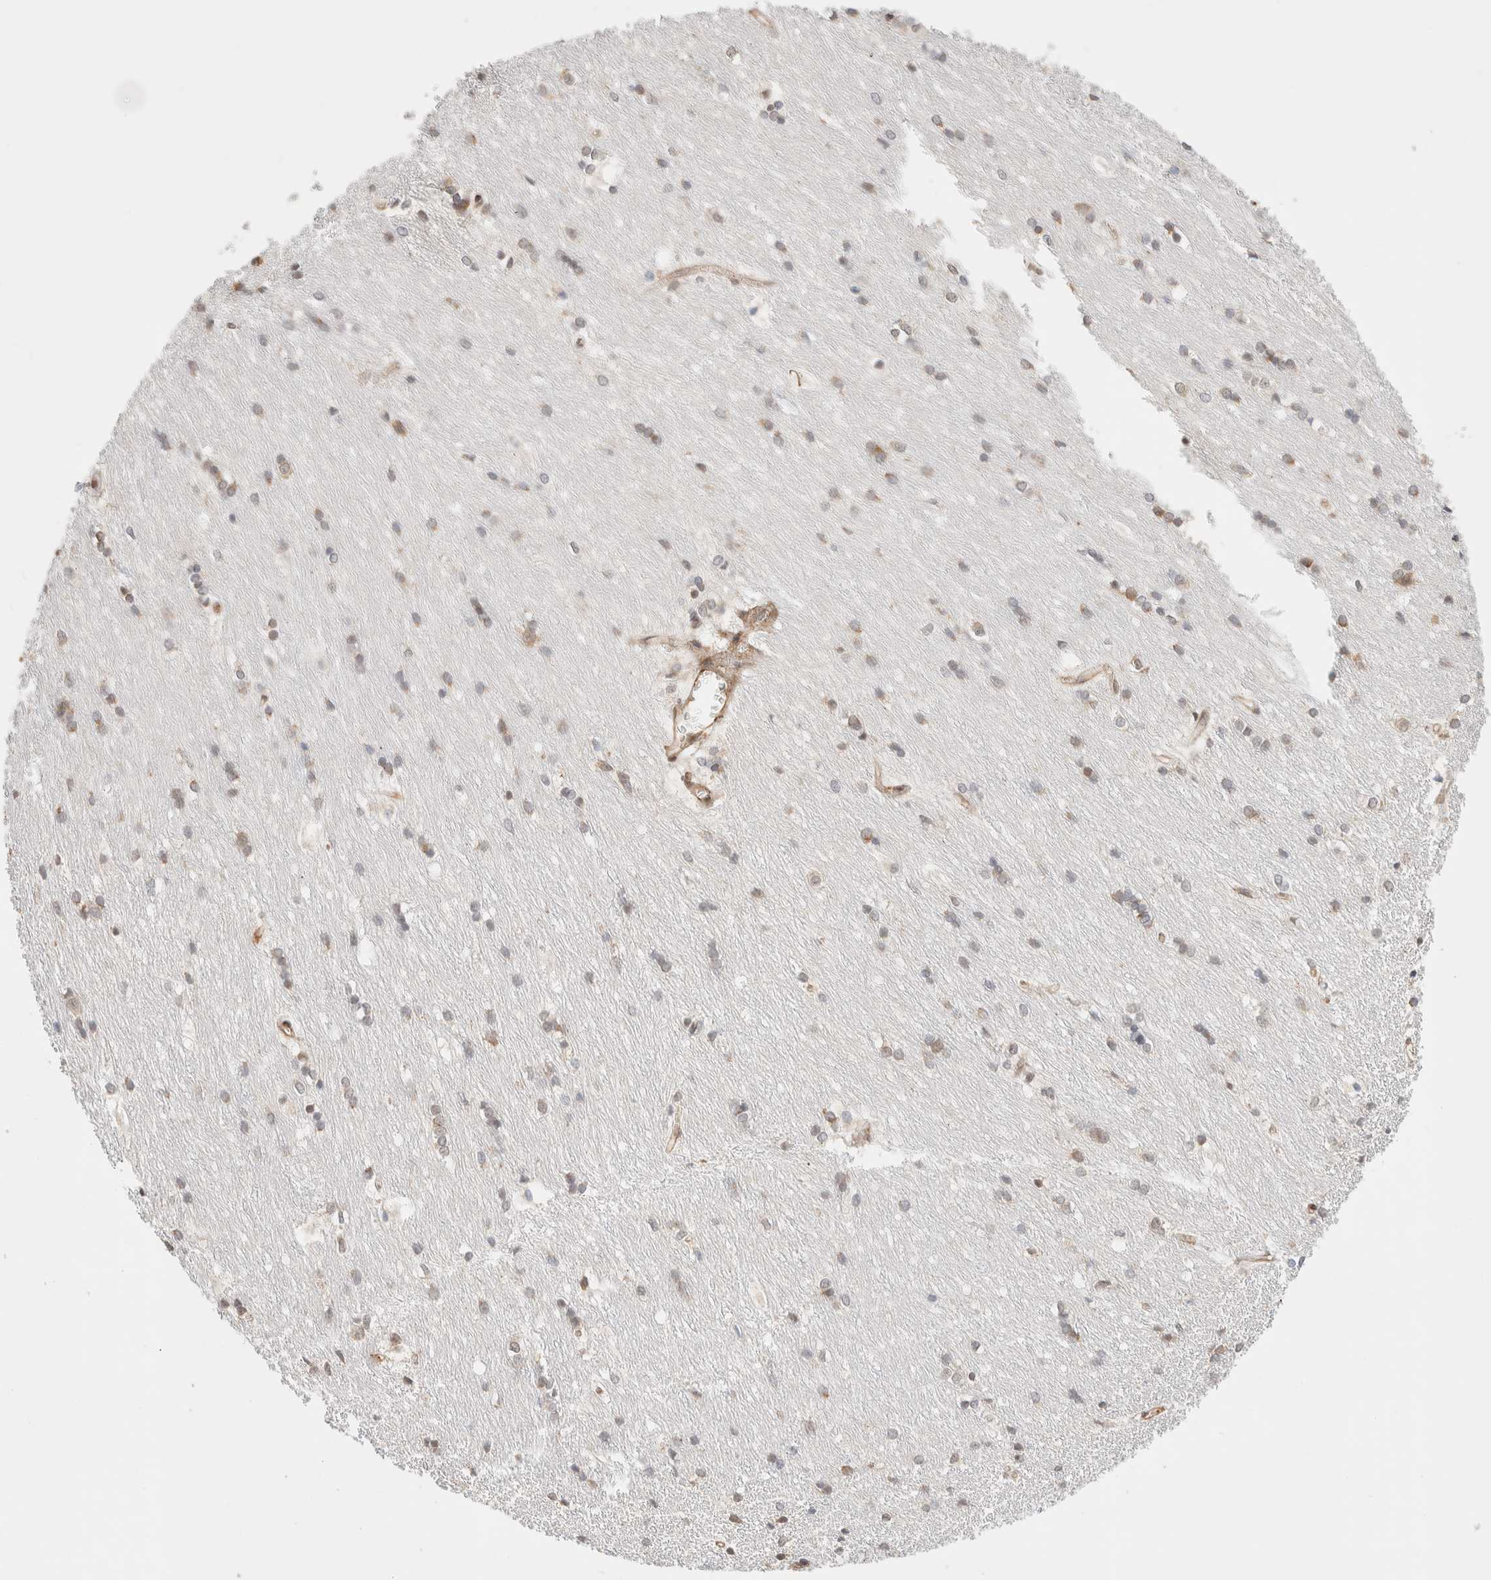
{"staining": {"intensity": "moderate", "quantity": "<25%", "location": "cytoplasmic/membranous"}, "tissue": "caudate", "cell_type": "Glial cells", "image_type": "normal", "snomed": [{"axis": "morphology", "description": "Normal tissue, NOS"}, {"axis": "topography", "description": "Lateral ventricle wall"}], "caption": "High-magnification brightfield microscopy of benign caudate stained with DAB (3,3'-diaminobenzidine) (brown) and counterstained with hematoxylin (blue). glial cells exhibit moderate cytoplasmic/membranous expression is seen in about<25% of cells.", "gene": "INTS1", "patient": {"sex": "female", "age": 19}}